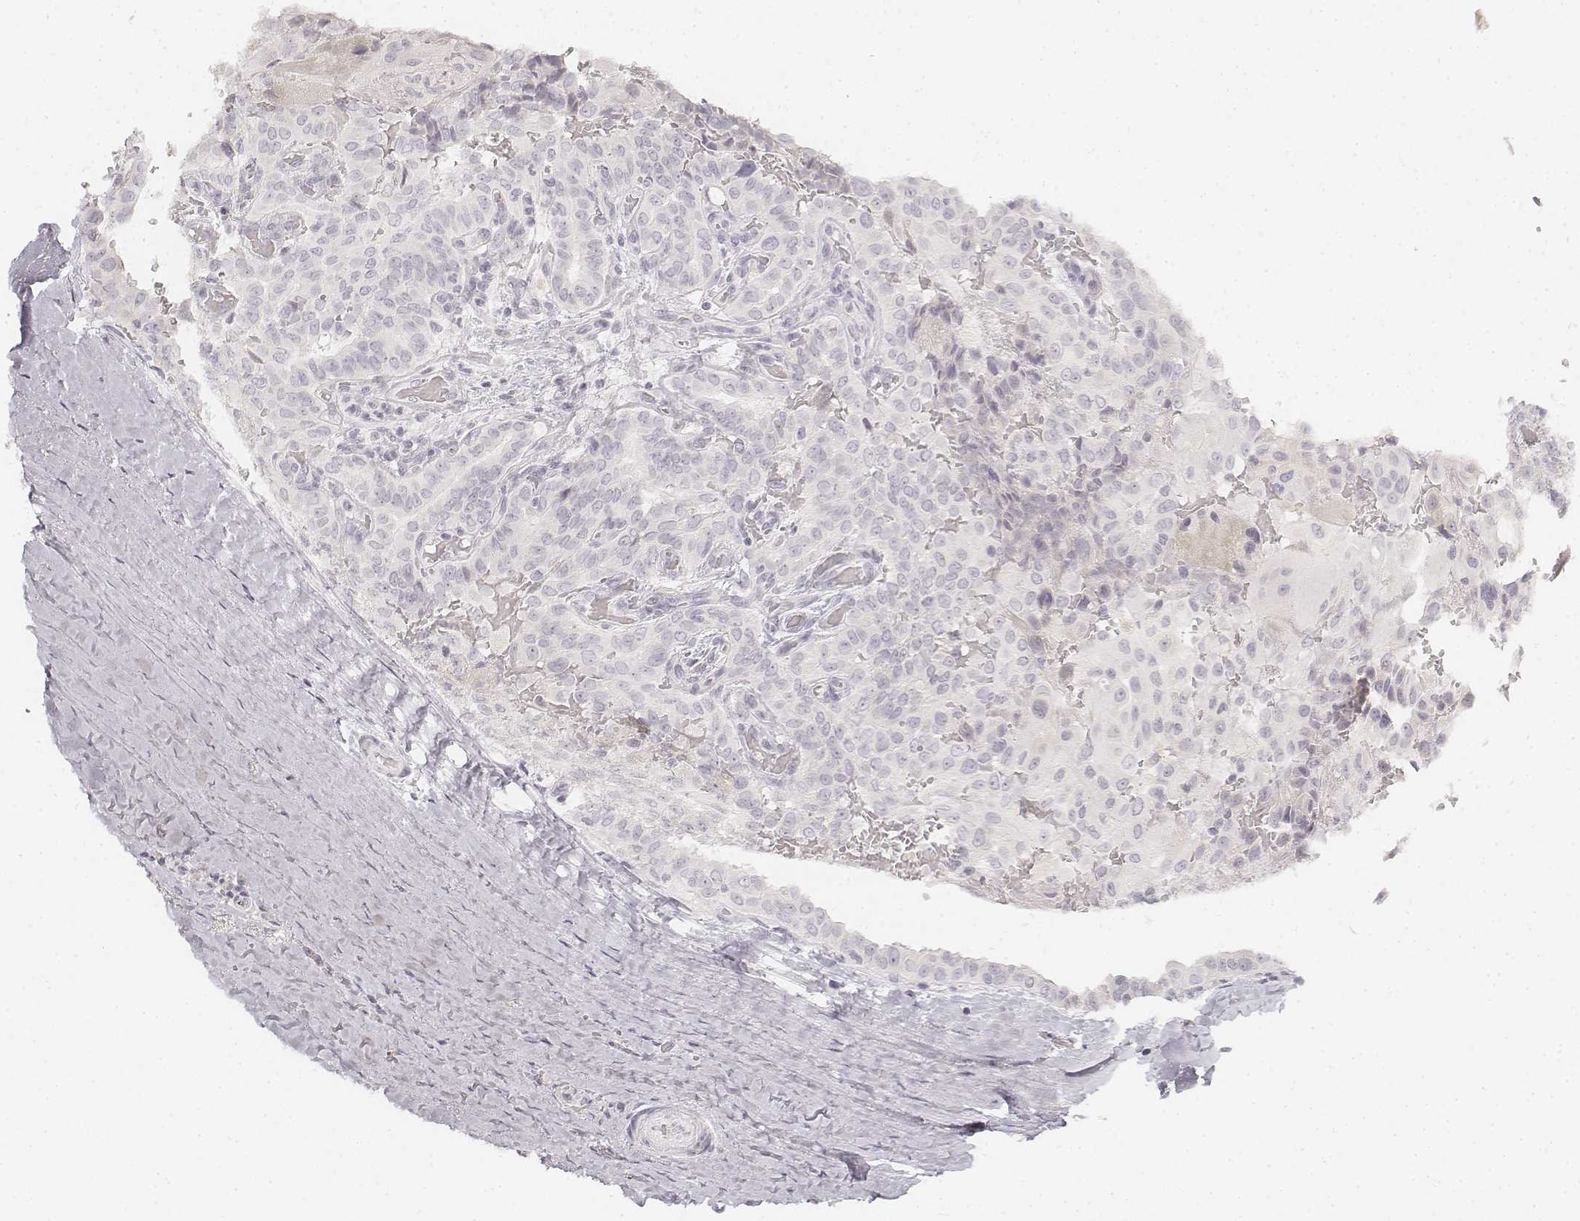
{"staining": {"intensity": "negative", "quantity": "none", "location": "none"}, "tissue": "thyroid cancer", "cell_type": "Tumor cells", "image_type": "cancer", "snomed": [{"axis": "morphology", "description": "Papillary adenocarcinoma, NOS"}, {"axis": "morphology", "description": "Papillary adenoma metastatic"}, {"axis": "topography", "description": "Thyroid gland"}], "caption": "Immunohistochemistry of human thyroid cancer (papillary adenoma metastatic) demonstrates no expression in tumor cells.", "gene": "DSG4", "patient": {"sex": "female", "age": 50}}